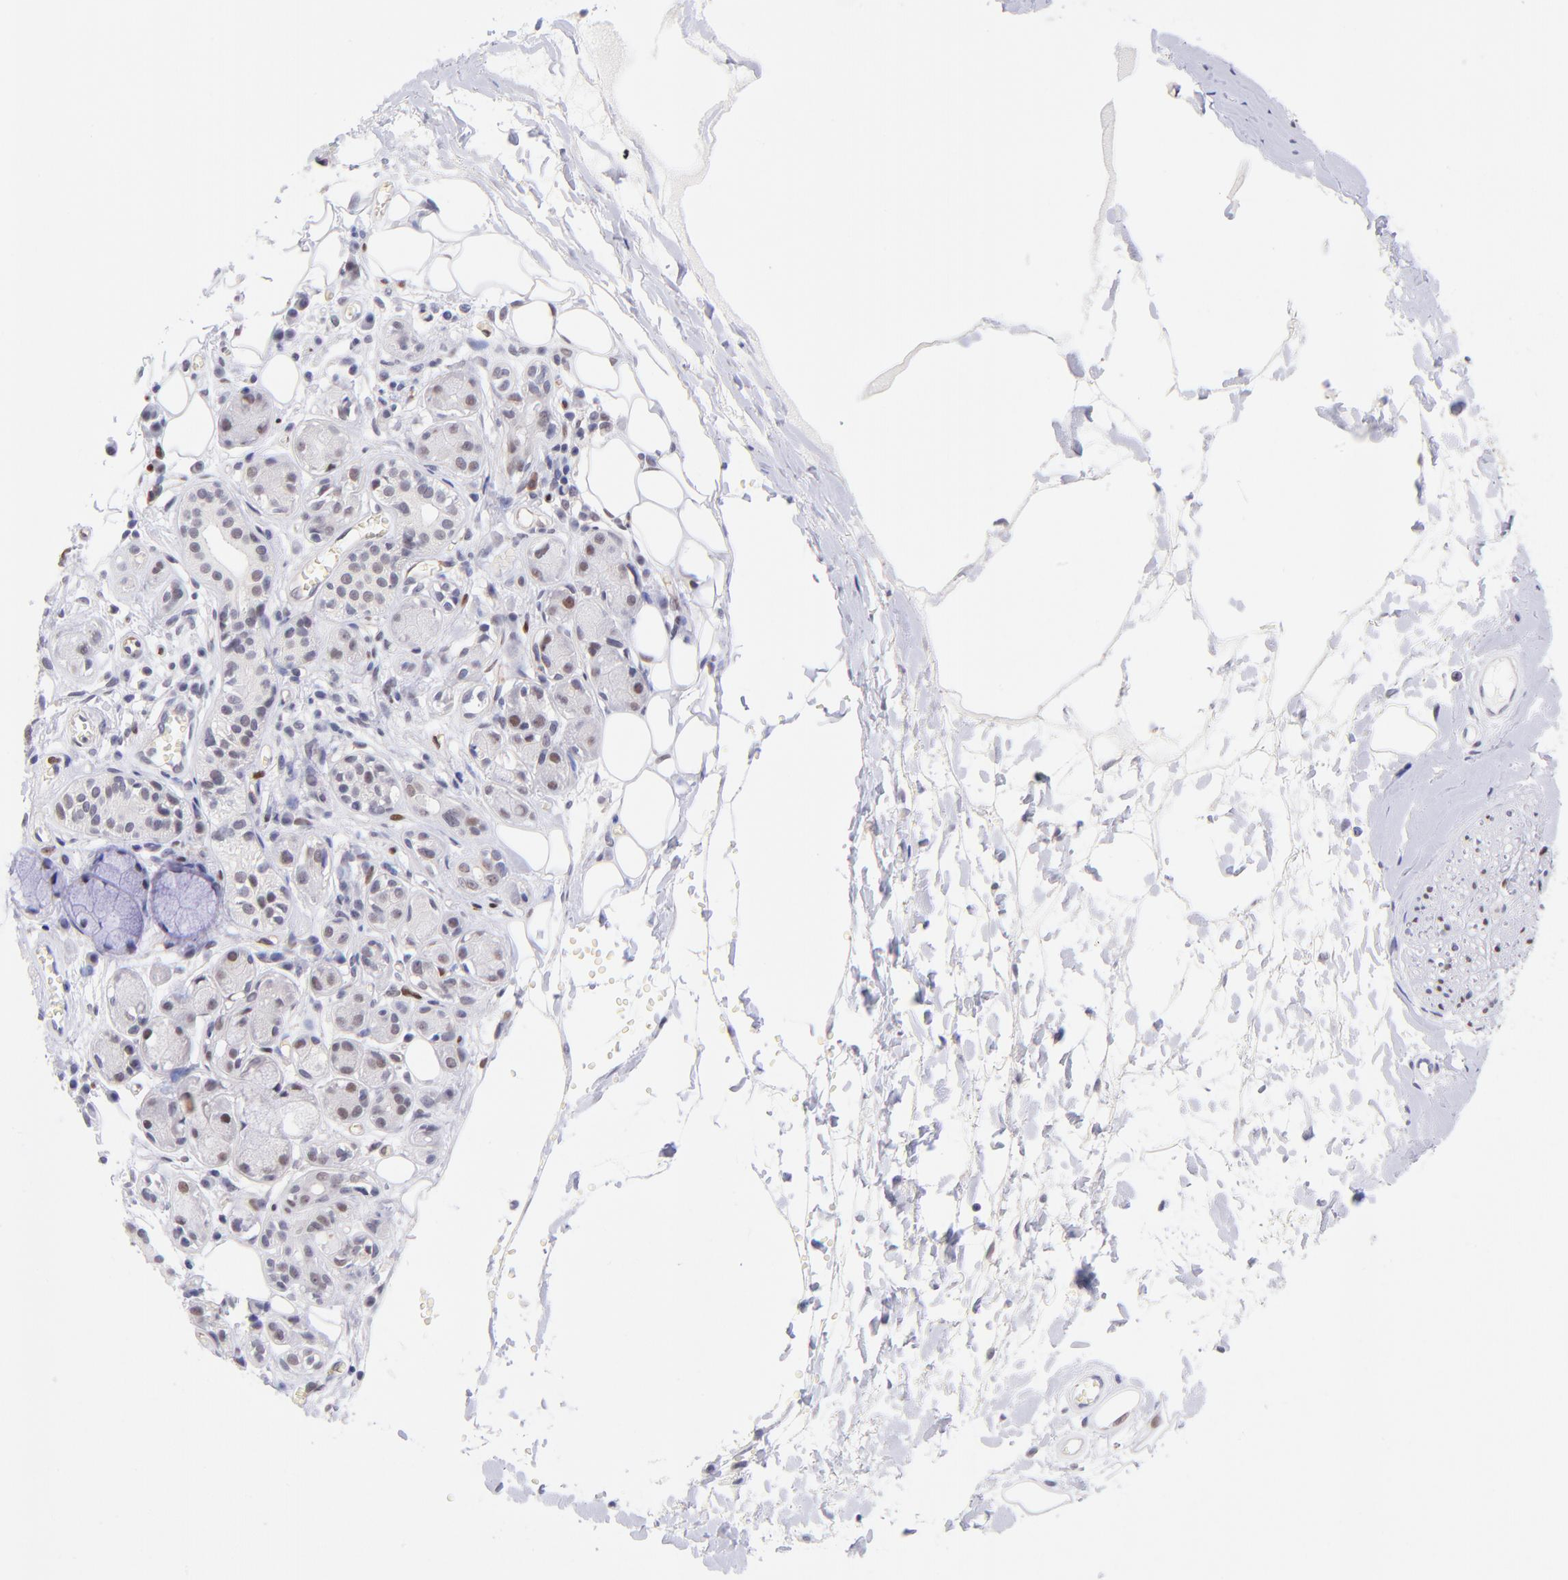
{"staining": {"intensity": "moderate", "quantity": ">75%", "location": "nuclear"}, "tissue": "adipose tissue", "cell_type": "Adipocytes", "image_type": "normal", "snomed": [{"axis": "morphology", "description": "Normal tissue, NOS"}, {"axis": "morphology", "description": "Inflammation, NOS"}, {"axis": "topography", "description": "Salivary gland"}, {"axis": "topography", "description": "Peripheral nerve tissue"}], "caption": "The immunohistochemical stain shows moderate nuclear staining in adipocytes of normal adipose tissue. (Brightfield microscopy of DAB IHC at high magnification).", "gene": "SOX6", "patient": {"sex": "female", "age": 75}}